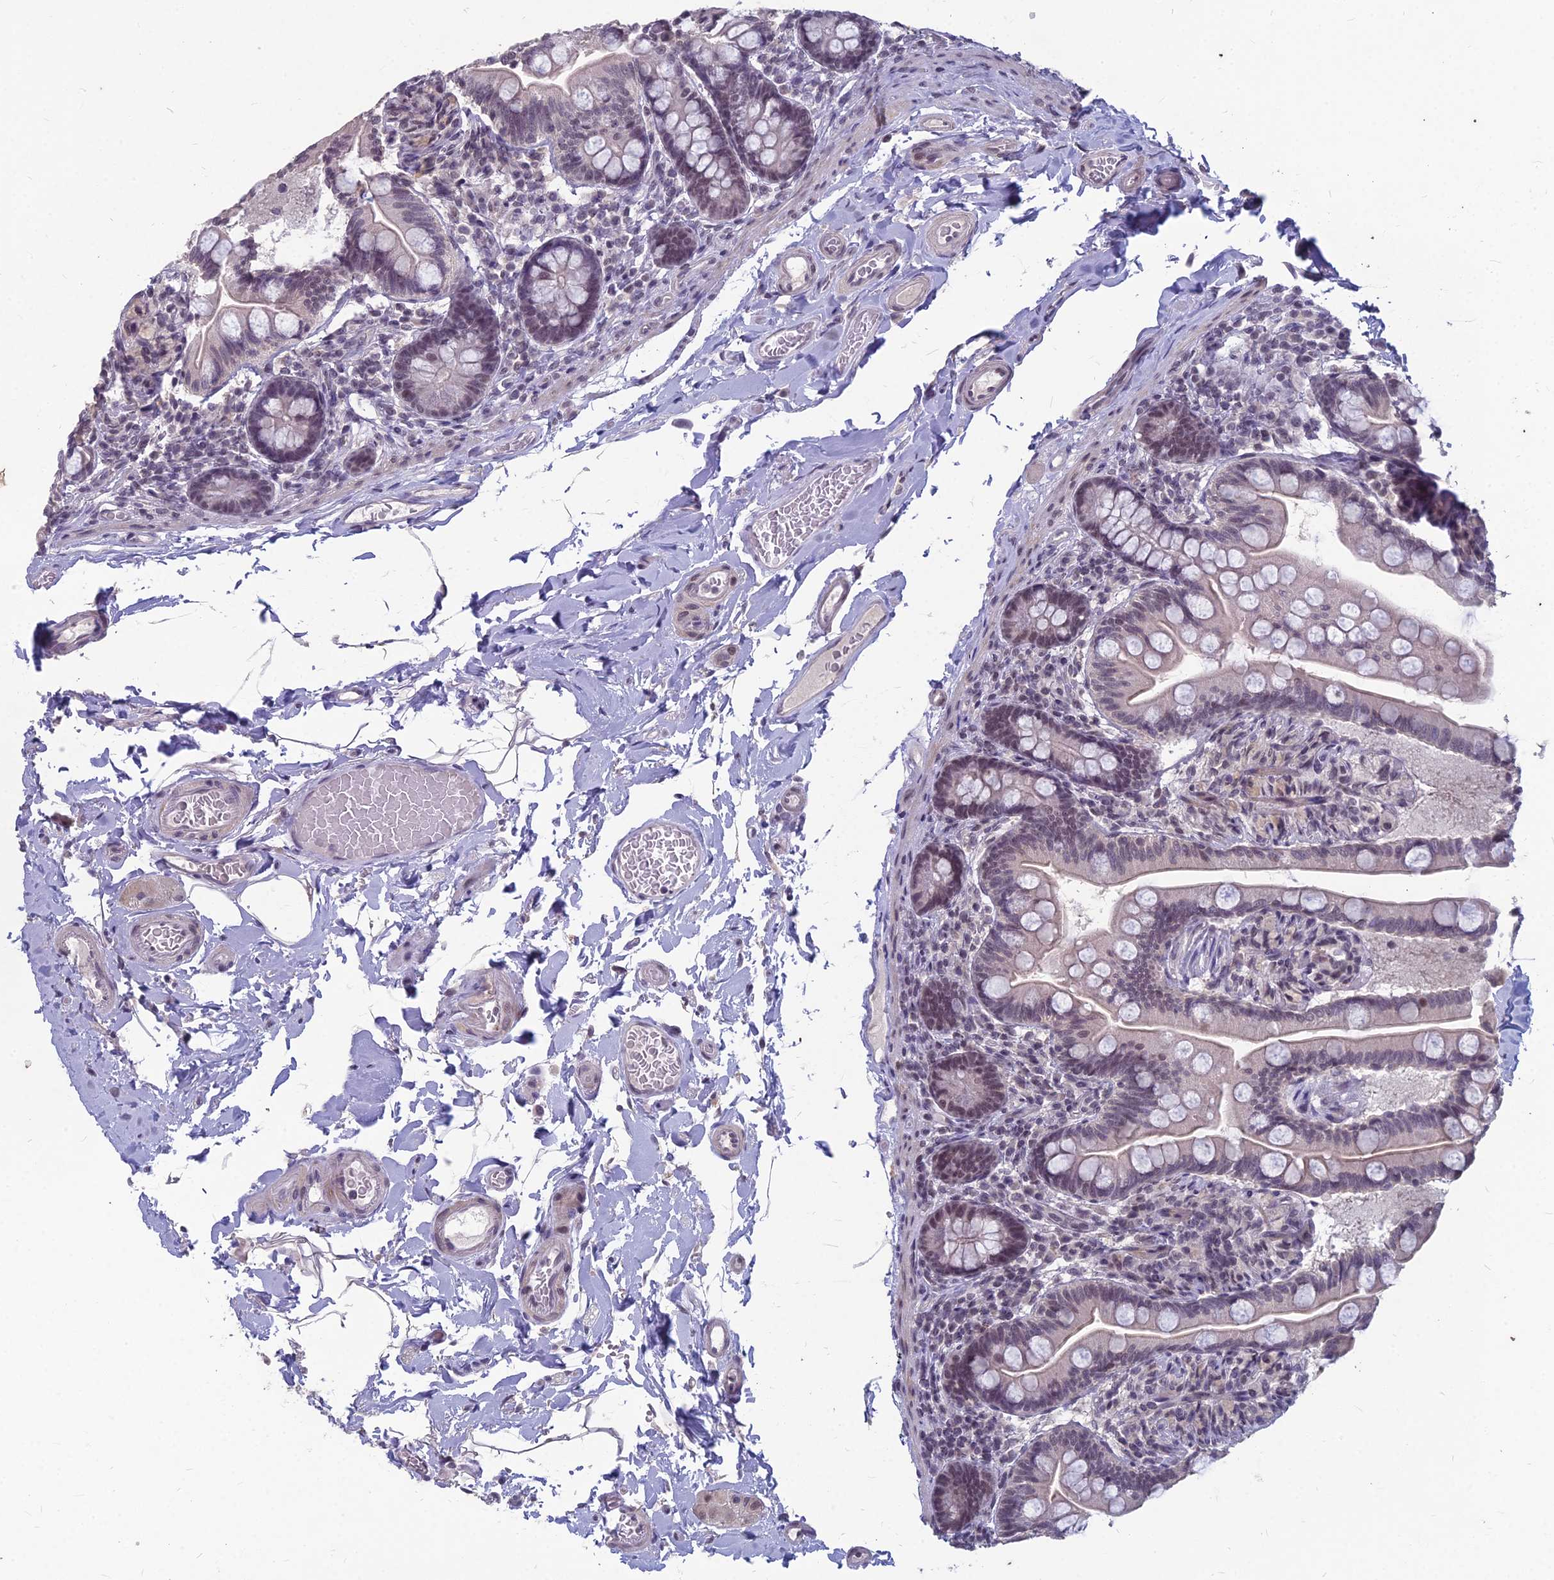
{"staining": {"intensity": "moderate", "quantity": "25%-75%", "location": "cytoplasmic/membranous,nuclear"}, "tissue": "small intestine", "cell_type": "Glandular cells", "image_type": "normal", "snomed": [{"axis": "morphology", "description": "Normal tissue, NOS"}, {"axis": "topography", "description": "Small intestine"}], "caption": "The histopathology image displays immunohistochemical staining of normal small intestine. There is moderate cytoplasmic/membranous,nuclear expression is seen in about 25%-75% of glandular cells. (Brightfield microscopy of DAB IHC at high magnification).", "gene": "KAT7", "patient": {"sex": "female", "age": 64}}